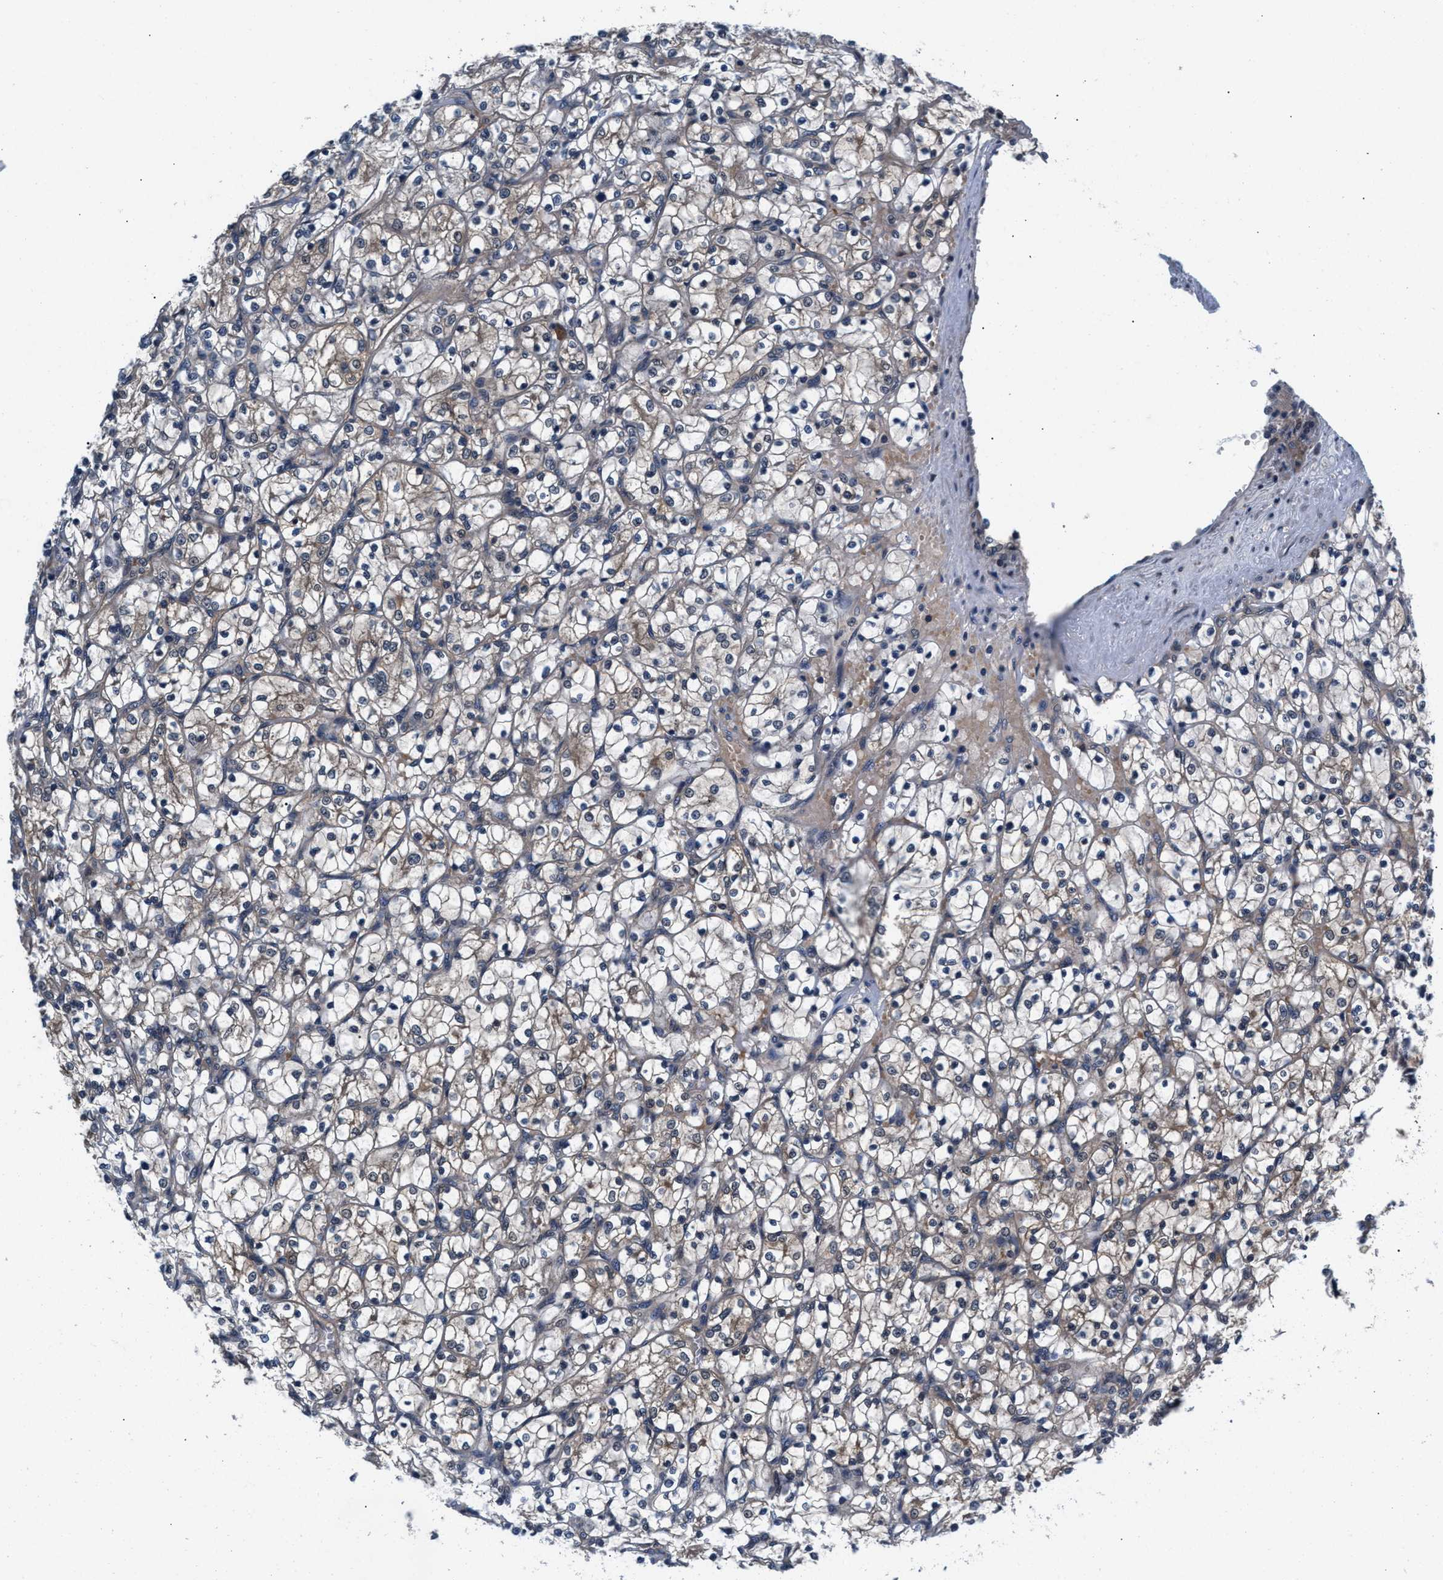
{"staining": {"intensity": "weak", "quantity": ">75%", "location": "cytoplasmic/membranous"}, "tissue": "renal cancer", "cell_type": "Tumor cells", "image_type": "cancer", "snomed": [{"axis": "morphology", "description": "Adenocarcinoma, NOS"}, {"axis": "topography", "description": "Kidney"}], "caption": "An IHC image of neoplastic tissue is shown. Protein staining in brown labels weak cytoplasmic/membranous positivity in renal adenocarcinoma within tumor cells.", "gene": "PRPSAP2", "patient": {"sex": "female", "age": 69}}